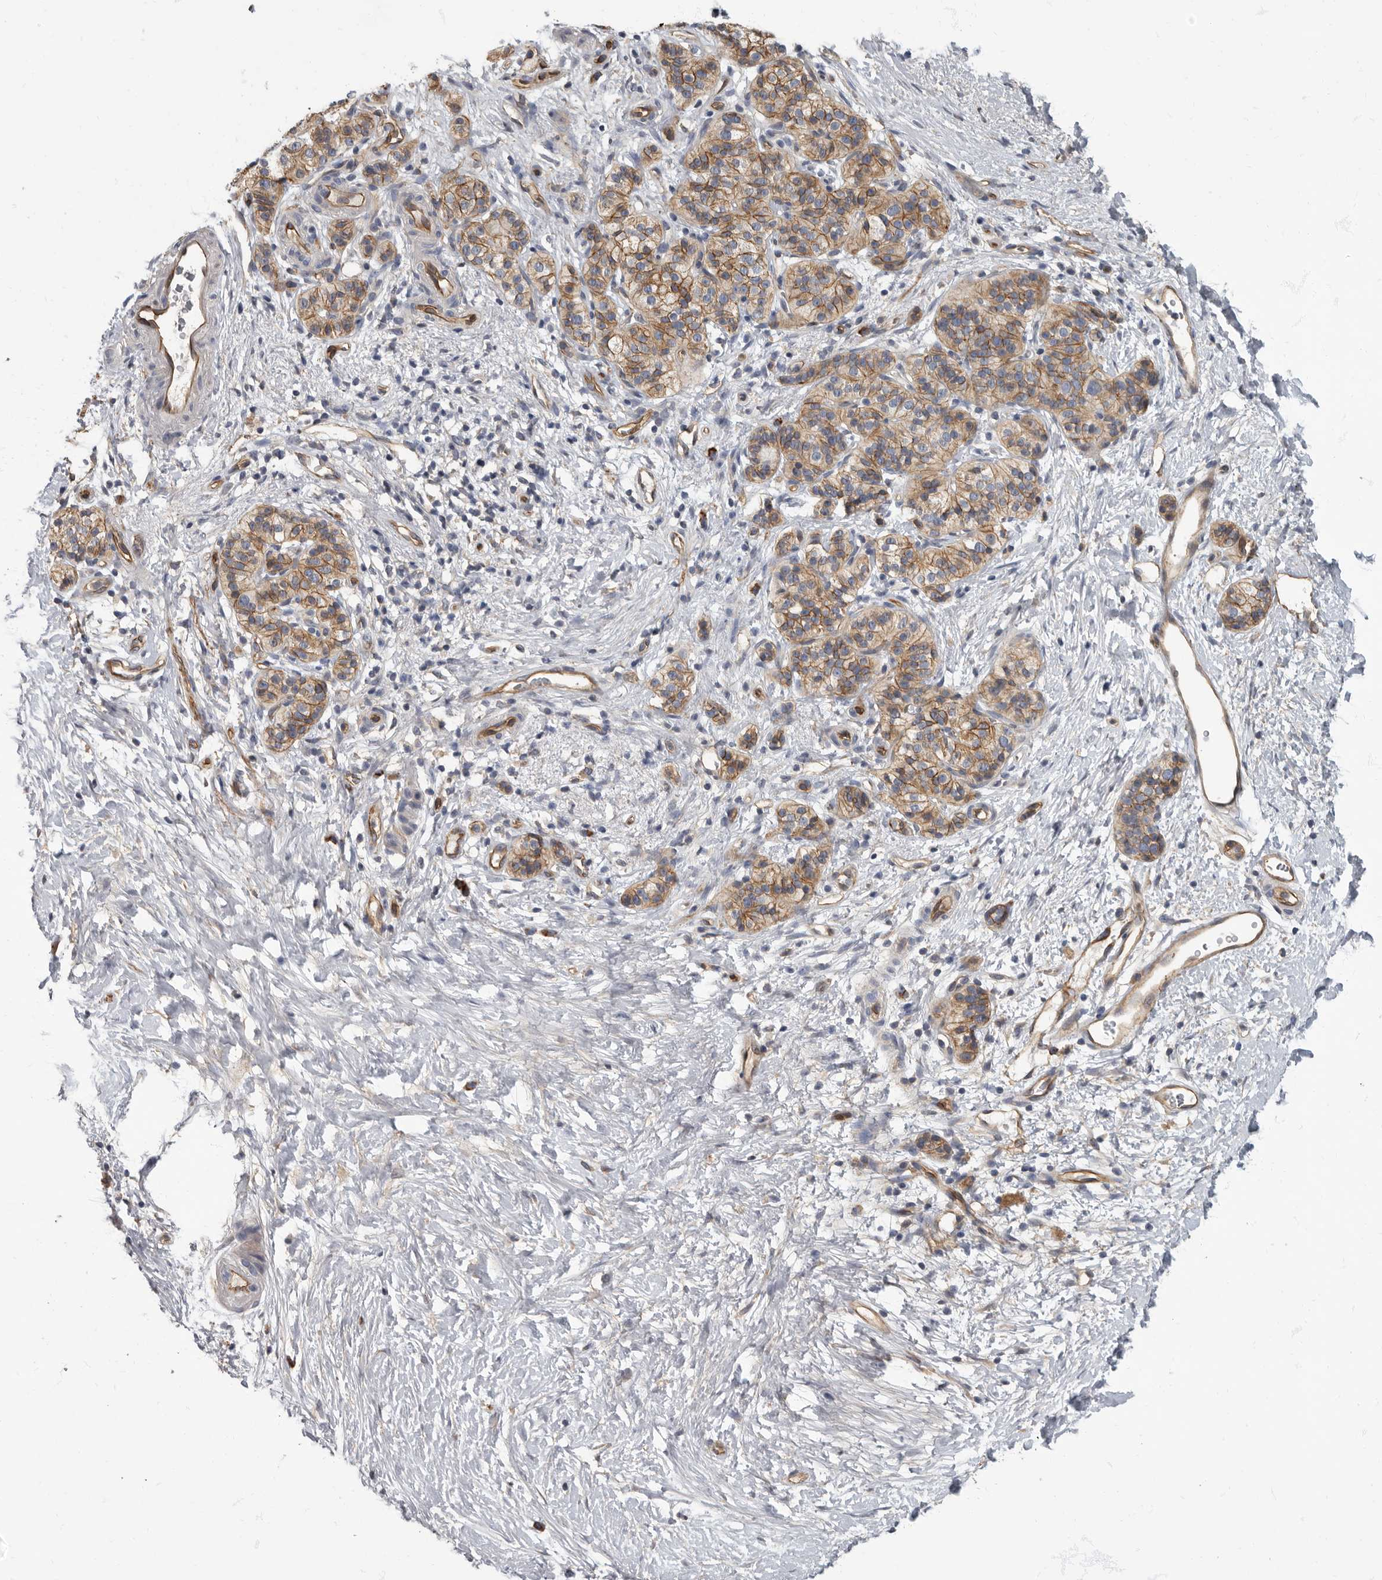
{"staining": {"intensity": "moderate", "quantity": ">75%", "location": "cytoplasmic/membranous"}, "tissue": "pancreatic cancer", "cell_type": "Tumor cells", "image_type": "cancer", "snomed": [{"axis": "morphology", "description": "Adenocarcinoma, NOS"}, {"axis": "topography", "description": "Pancreas"}], "caption": "High-magnification brightfield microscopy of pancreatic adenocarcinoma stained with DAB (3,3'-diaminobenzidine) (brown) and counterstained with hematoxylin (blue). tumor cells exhibit moderate cytoplasmic/membranous staining is seen in about>75% of cells.", "gene": "PDK1", "patient": {"sex": "male", "age": 50}}